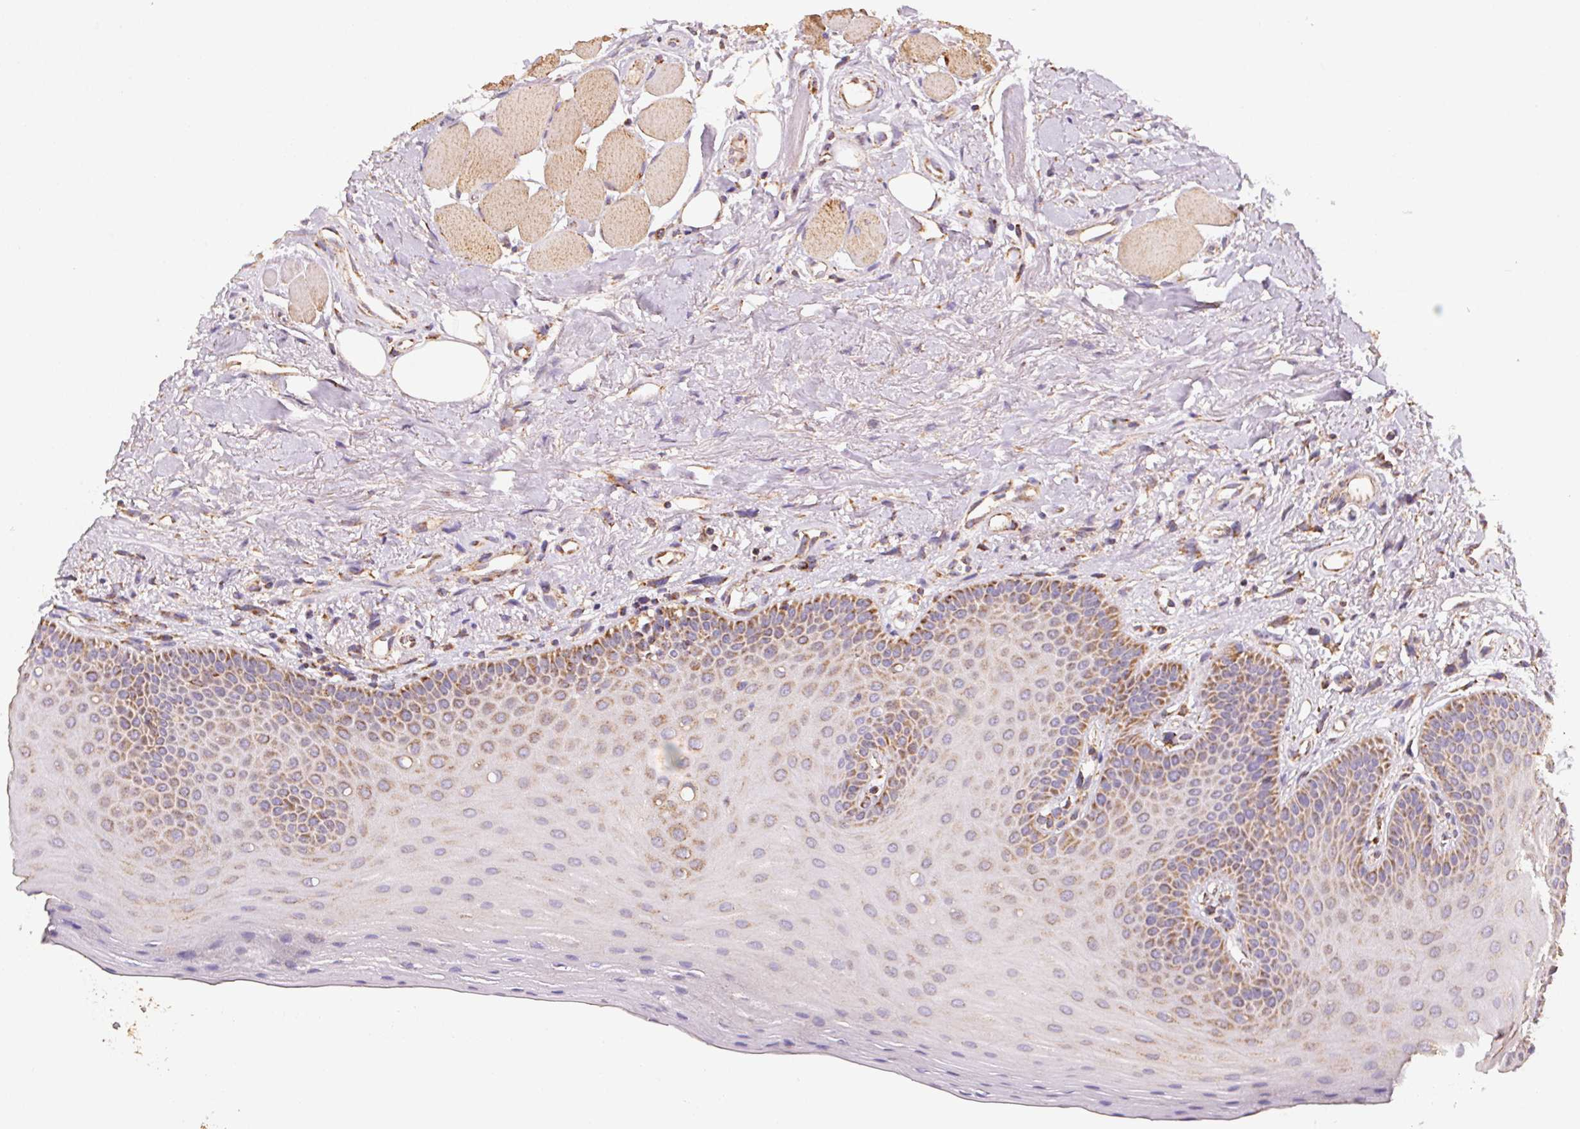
{"staining": {"intensity": "moderate", "quantity": "25%-75%", "location": "cytoplasmic/membranous"}, "tissue": "oral mucosa", "cell_type": "Squamous epithelial cells", "image_type": "normal", "snomed": [{"axis": "morphology", "description": "Normal tissue, NOS"}, {"axis": "morphology", "description": "Normal morphology"}, {"axis": "topography", "description": "Oral tissue"}], "caption": "Immunohistochemical staining of benign oral mucosa displays medium levels of moderate cytoplasmic/membranous expression in about 25%-75% of squamous epithelial cells. (brown staining indicates protein expression, while blue staining denotes nuclei).", "gene": "NDUFS2", "patient": {"sex": "female", "age": 76}}